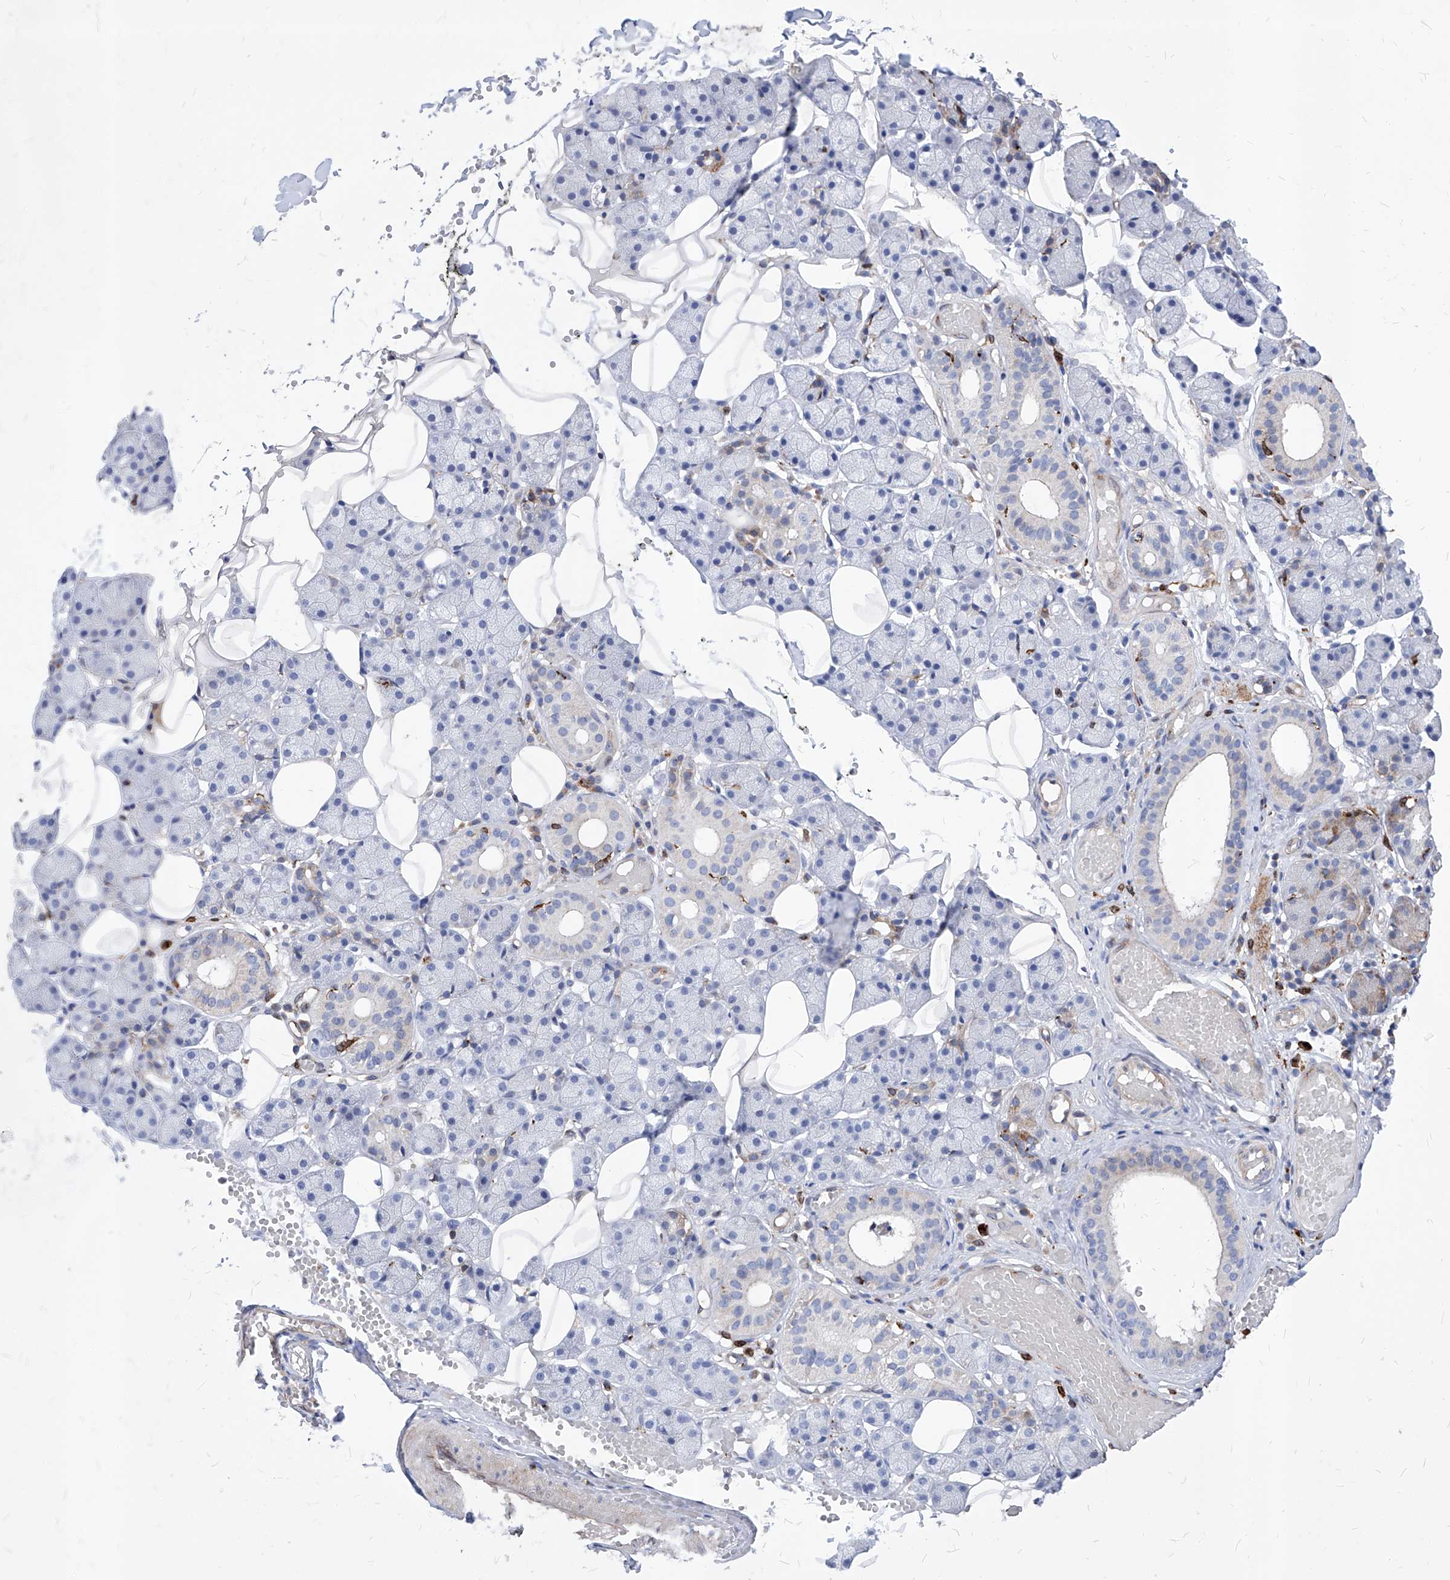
{"staining": {"intensity": "moderate", "quantity": "<25%", "location": "cytoplasmic/membranous"}, "tissue": "salivary gland", "cell_type": "Glandular cells", "image_type": "normal", "snomed": [{"axis": "morphology", "description": "Normal tissue, NOS"}, {"axis": "topography", "description": "Salivary gland"}], "caption": "IHC photomicrograph of normal salivary gland stained for a protein (brown), which displays low levels of moderate cytoplasmic/membranous positivity in approximately <25% of glandular cells.", "gene": "UBOX5", "patient": {"sex": "female", "age": 33}}